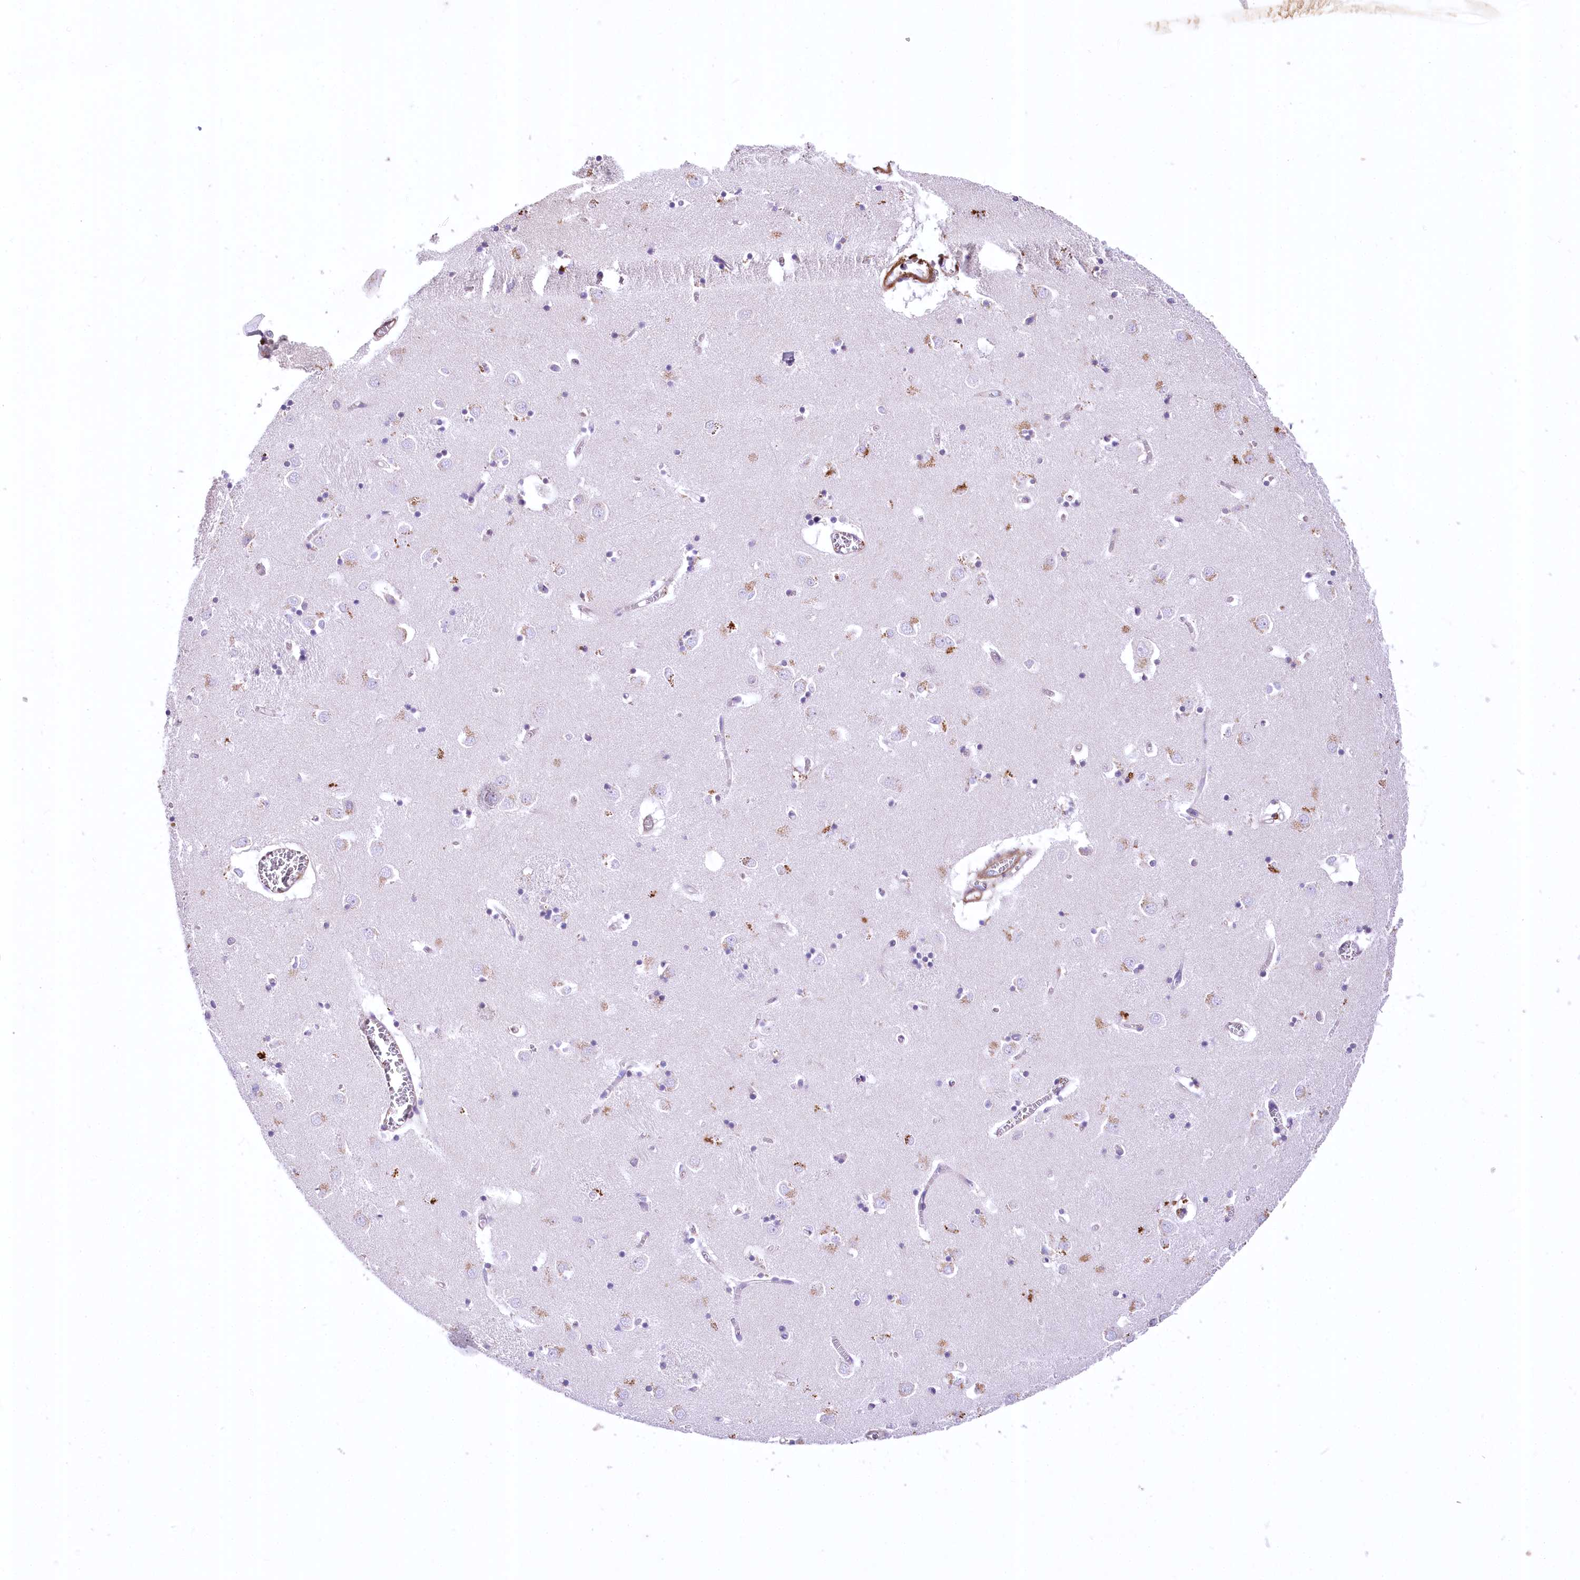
{"staining": {"intensity": "negative", "quantity": "none", "location": "none"}, "tissue": "caudate", "cell_type": "Glial cells", "image_type": "normal", "snomed": [{"axis": "morphology", "description": "Normal tissue, NOS"}, {"axis": "topography", "description": "Lateral ventricle wall"}], "caption": "The histopathology image demonstrates no staining of glial cells in unremarkable caudate. (DAB immunohistochemistry (IHC), high magnification).", "gene": "RDH16", "patient": {"sex": "male", "age": 70}}